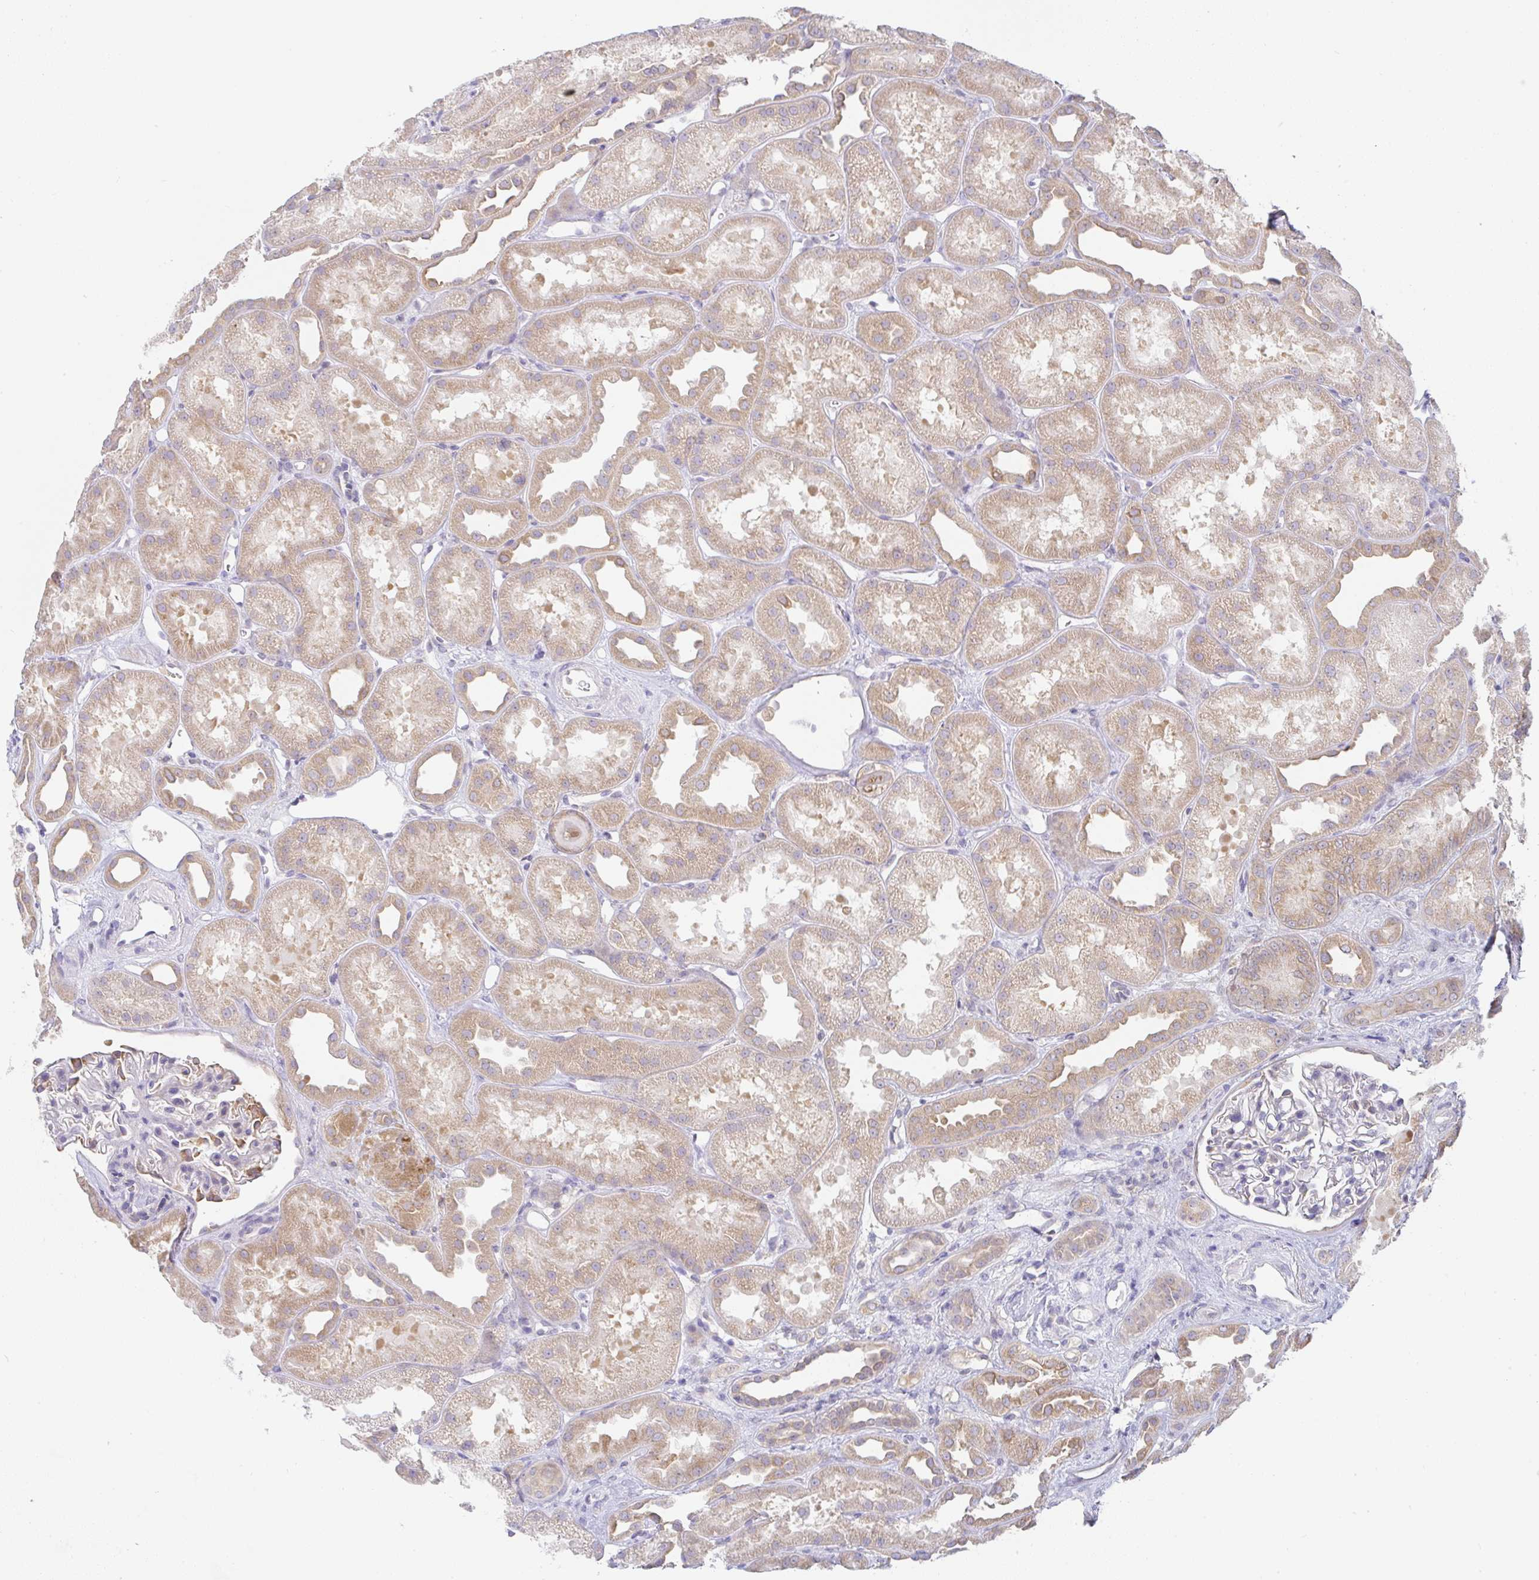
{"staining": {"intensity": "negative", "quantity": "none", "location": "none"}, "tissue": "kidney", "cell_type": "Cells in glomeruli", "image_type": "normal", "snomed": [{"axis": "morphology", "description": "Normal tissue, NOS"}, {"axis": "topography", "description": "Kidney"}], "caption": "Kidney stained for a protein using immunohistochemistry exhibits no staining cells in glomeruli.", "gene": "DERL2", "patient": {"sex": "male", "age": 61}}